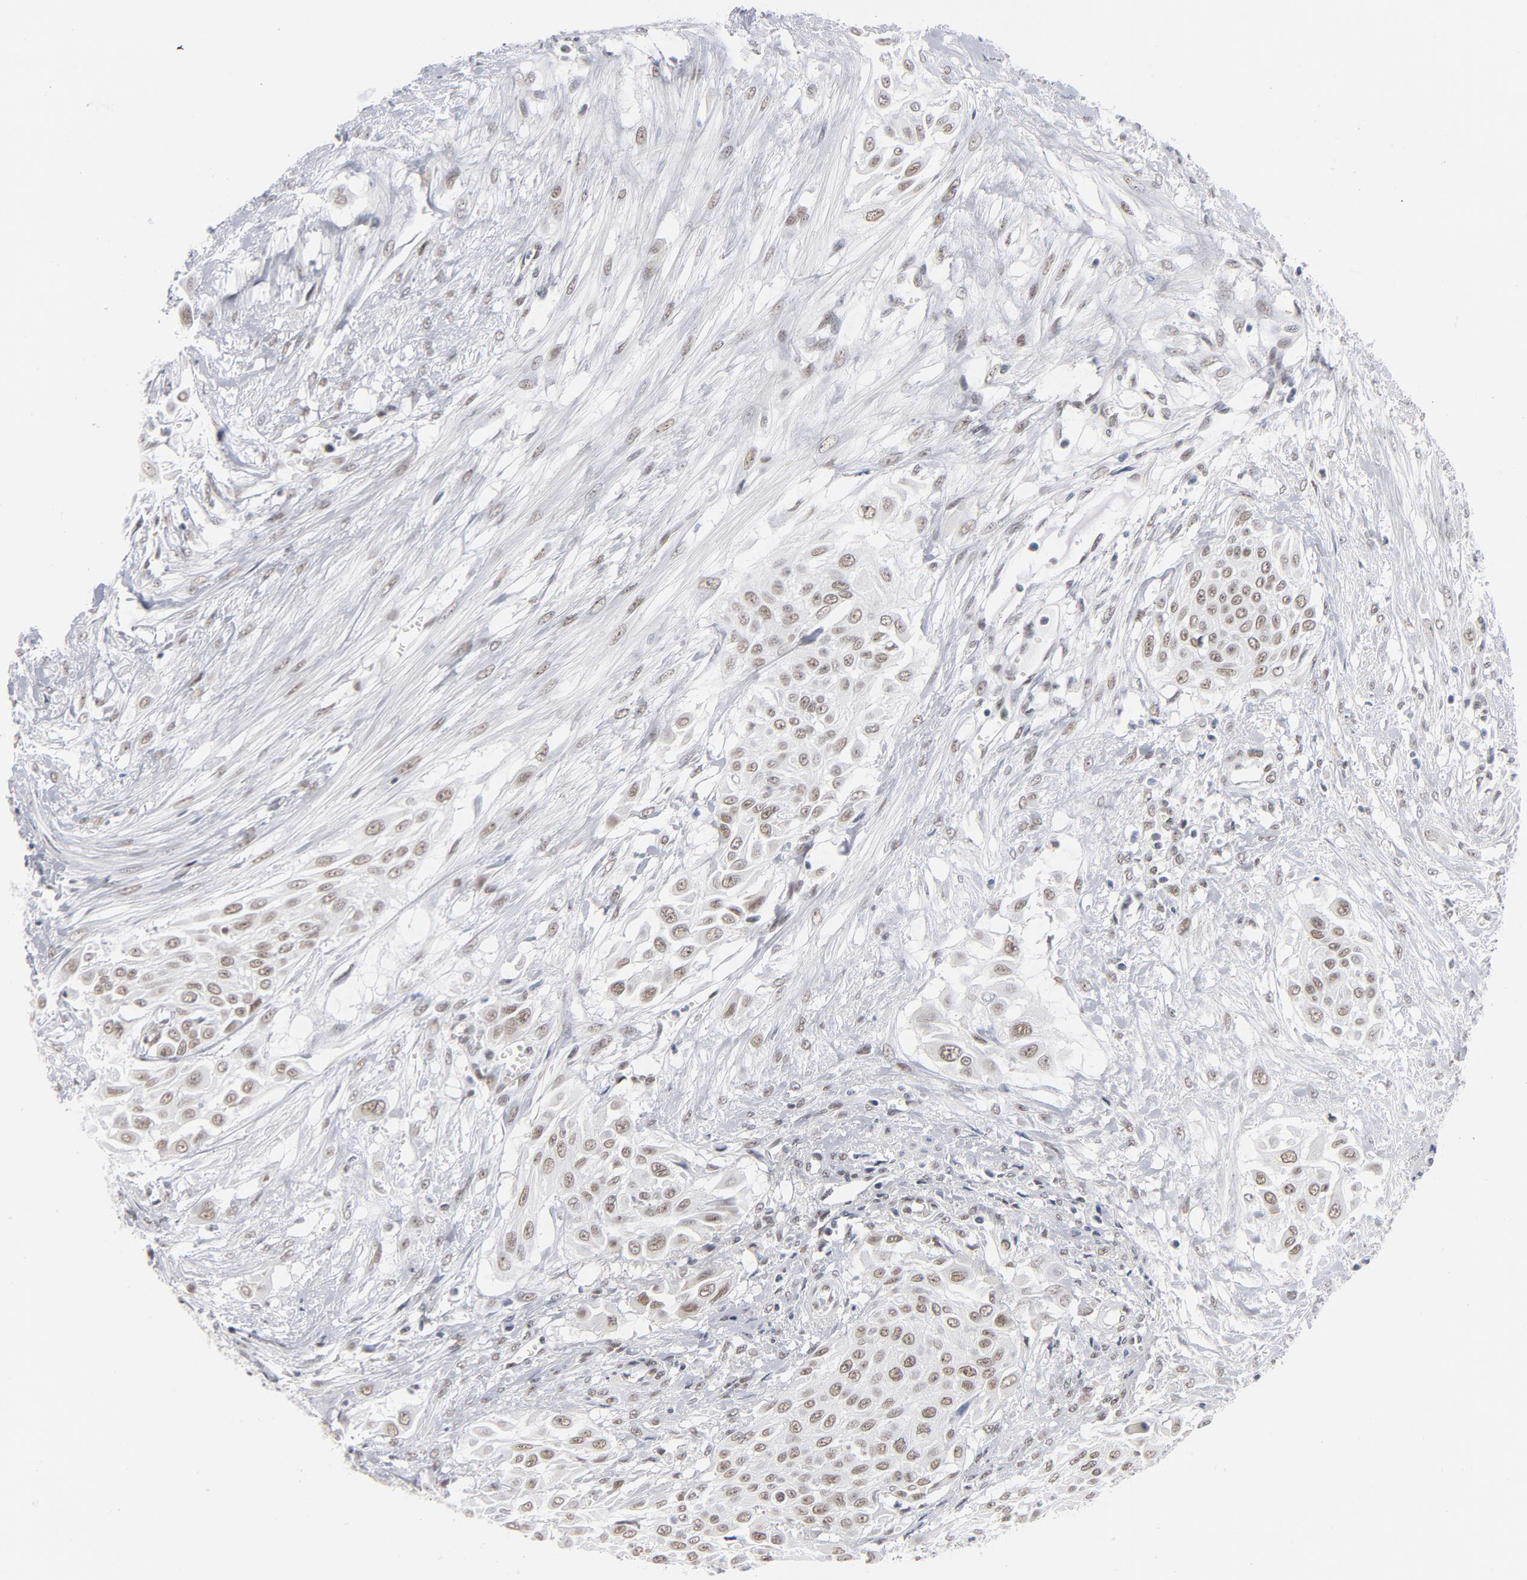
{"staining": {"intensity": "weak", "quantity": "25%-75%", "location": "cytoplasmic/membranous,nuclear"}, "tissue": "urothelial cancer", "cell_type": "Tumor cells", "image_type": "cancer", "snomed": [{"axis": "morphology", "description": "Urothelial carcinoma, High grade"}, {"axis": "topography", "description": "Urinary bladder"}], "caption": "This image demonstrates urothelial cancer stained with IHC to label a protein in brown. The cytoplasmic/membranous and nuclear of tumor cells show weak positivity for the protein. Nuclei are counter-stained blue.", "gene": "BAP1", "patient": {"sex": "male", "age": 57}}